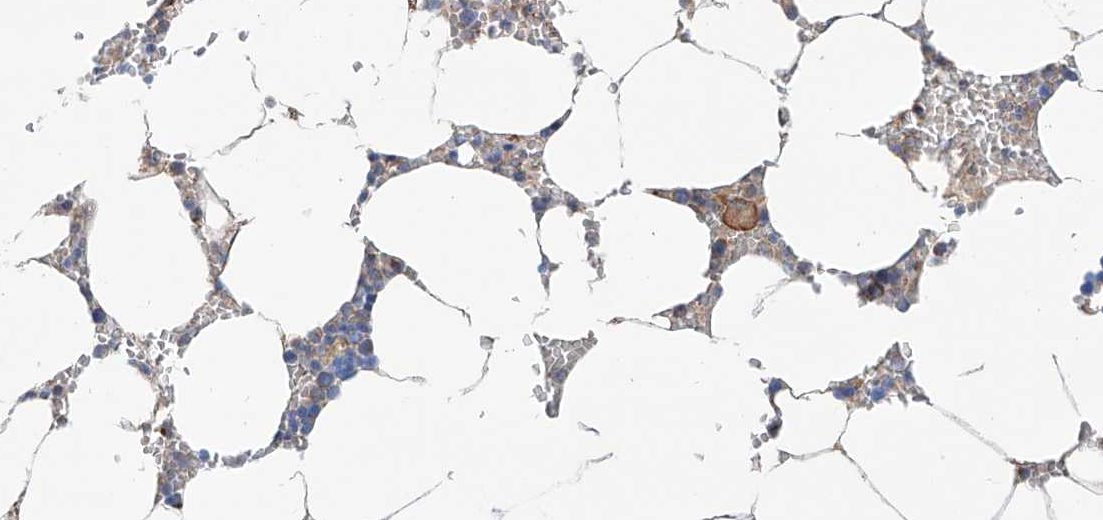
{"staining": {"intensity": "weak", "quantity": "<25%", "location": "cytoplasmic/membranous"}, "tissue": "bone marrow", "cell_type": "Hematopoietic cells", "image_type": "normal", "snomed": [{"axis": "morphology", "description": "Normal tissue, NOS"}, {"axis": "topography", "description": "Bone marrow"}], "caption": "Immunohistochemical staining of benign bone marrow reveals no significant expression in hematopoietic cells. (DAB (3,3'-diaminobenzidine) IHC, high magnification).", "gene": "SLC22A7", "patient": {"sex": "male", "age": 70}}